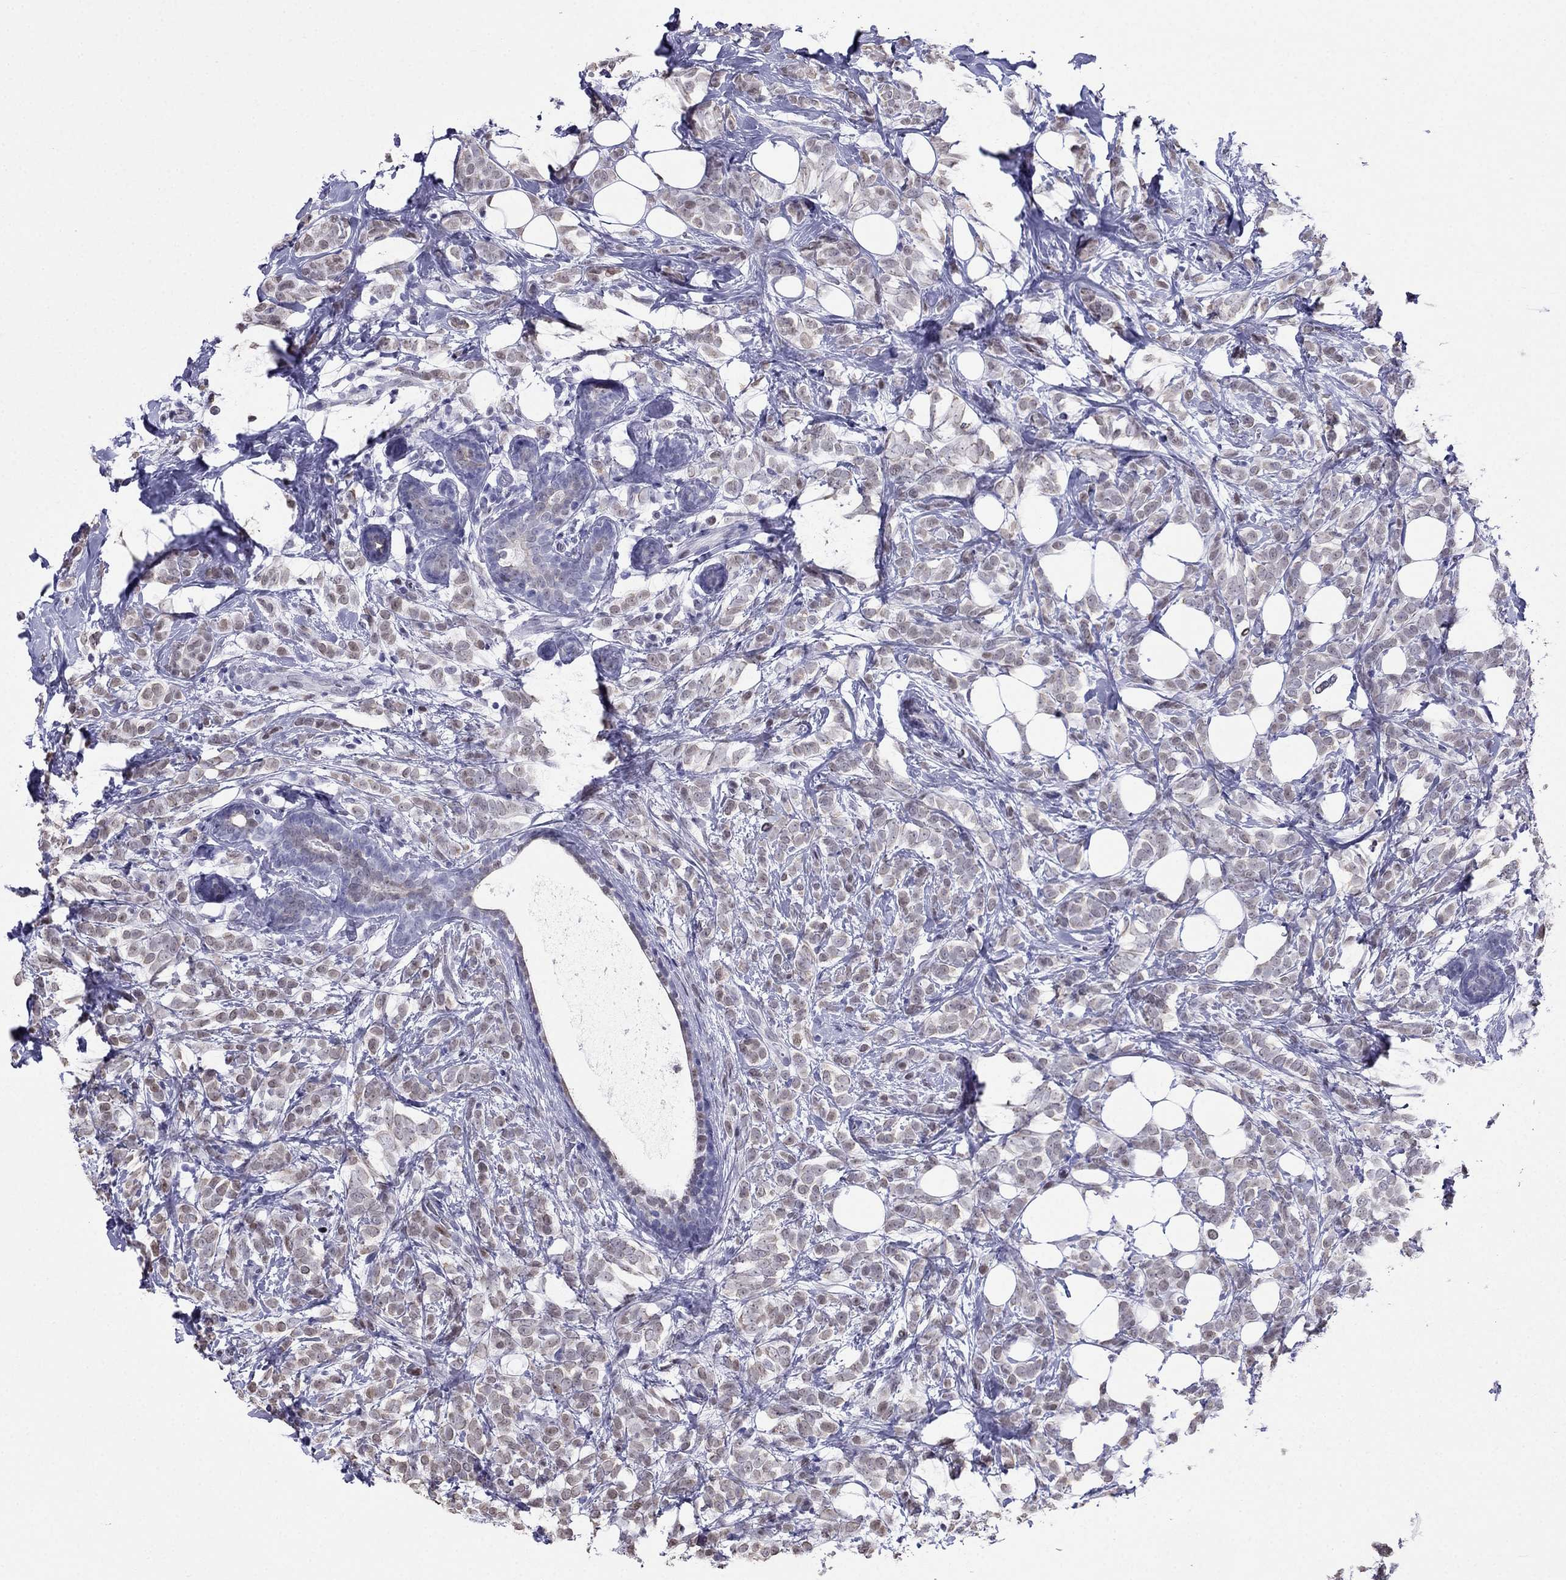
{"staining": {"intensity": "weak", "quantity": "<25%", "location": "nuclear"}, "tissue": "breast cancer", "cell_type": "Tumor cells", "image_type": "cancer", "snomed": [{"axis": "morphology", "description": "Lobular carcinoma"}, {"axis": "topography", "description": "Breast"}], "caption": "Immunohistochemical staining of breast cancer exhibits no significant positivity in tumor cells. (DAB (3,3'-diaminobenzidine) IHC, high magnification).", "gene": "PPM1G", "patient": {"sex": "female", "age": 49}}